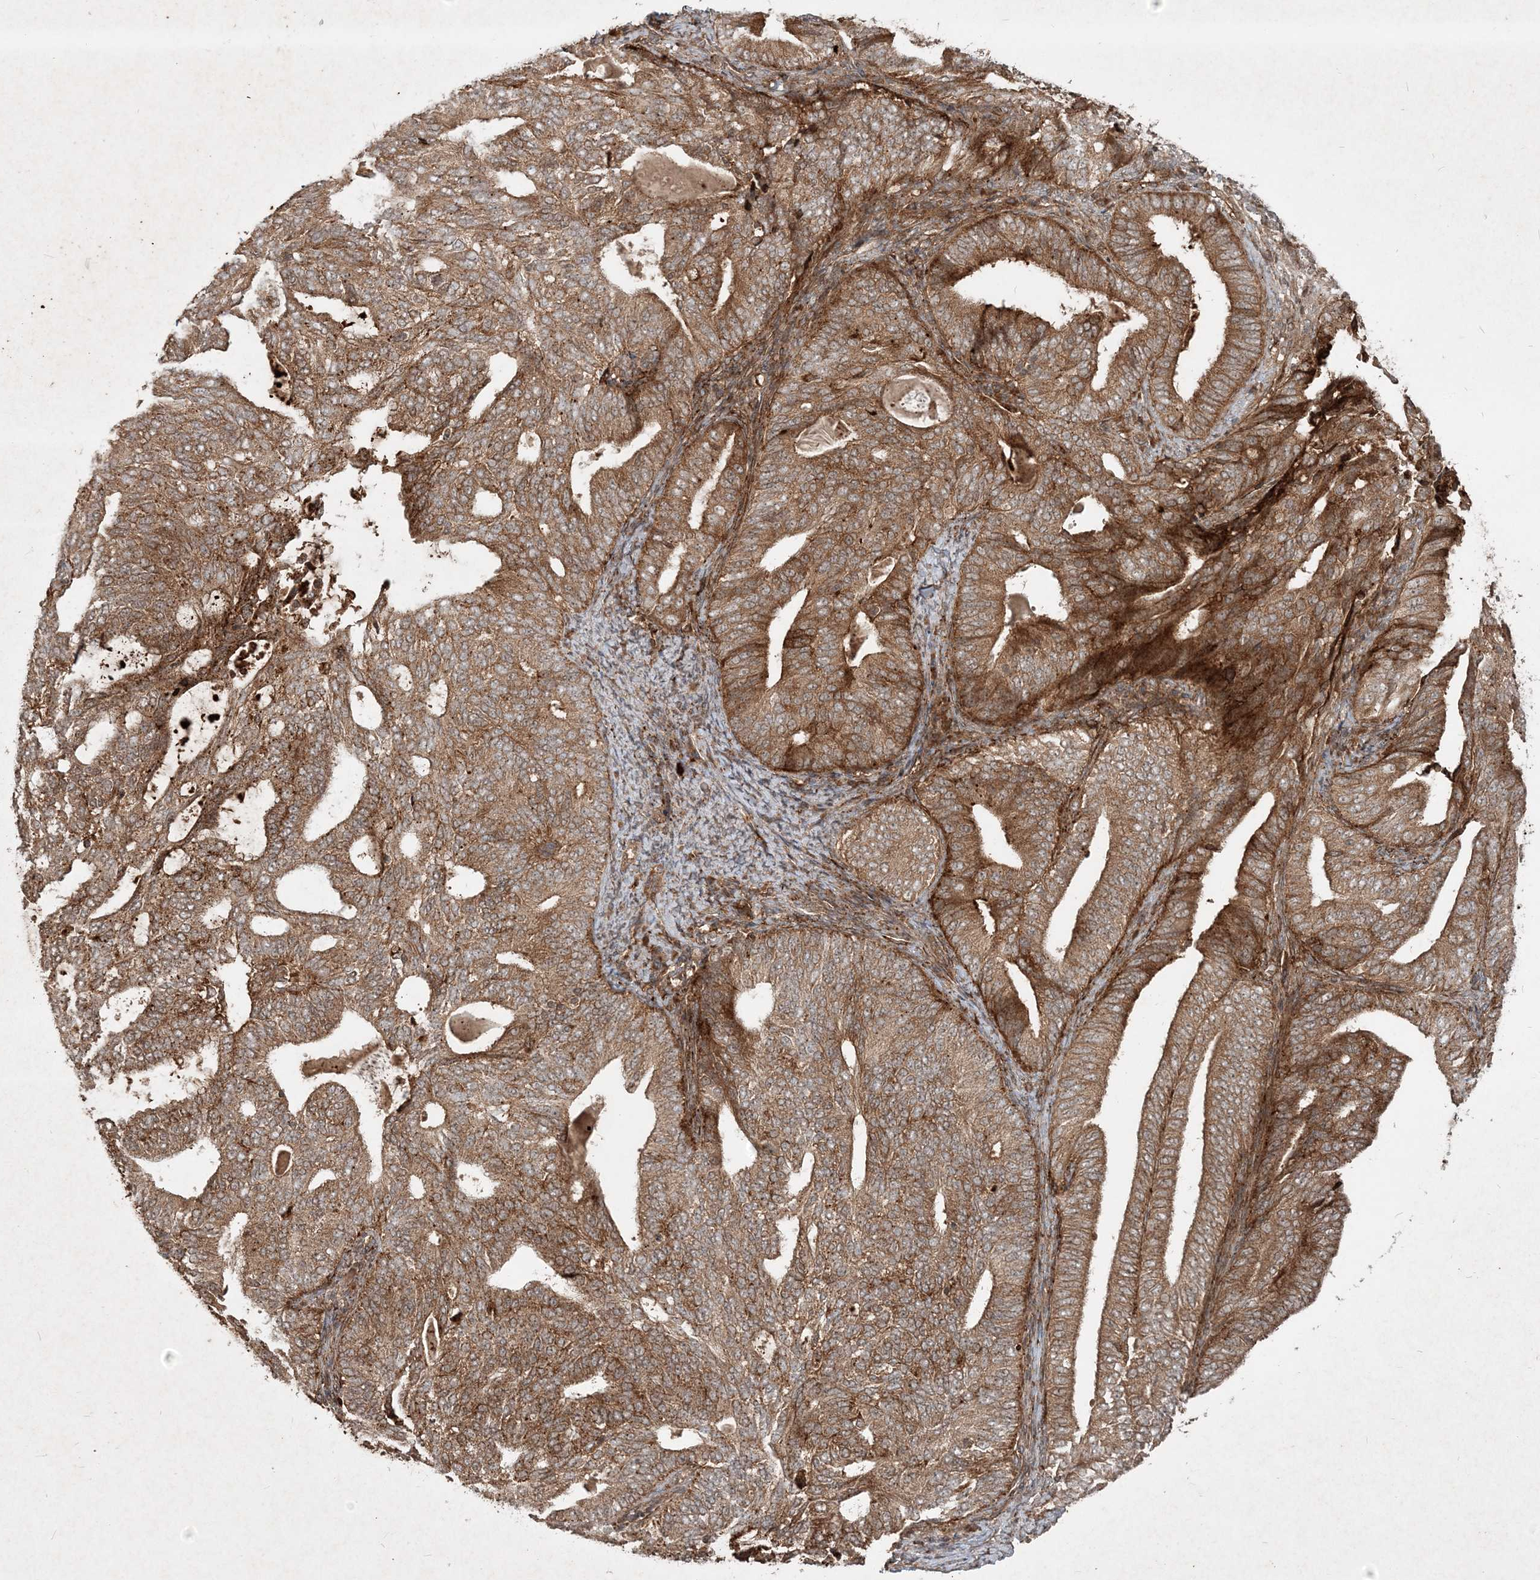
{"staining": {"intensity": "moderate", "quantity": ">75%", "location": "cytoplasmic/membranous"}, "tissue": "endometrial cancer", "cell_type": "Tumor cells", "image_type": "cancer", "snomed": [{"axis": "morphology", "description": "Adenocarcinoma, NOS"}, {"axis": "topography", "description": "Endometrium"}], "caption": "An immunohistochemistry (IHC) image of tumor tissue is shown. Protein staining in brown shows moderate cytoplasmic/membranous positivity in endometrial adenocarcinoma within tumor cells. (DAB (3,3'-diaminobenzidine) IHC with brightfield microscopy, high magnification).", "gene": "NARS1", "patient": {"sex": "female", "age": 58}}